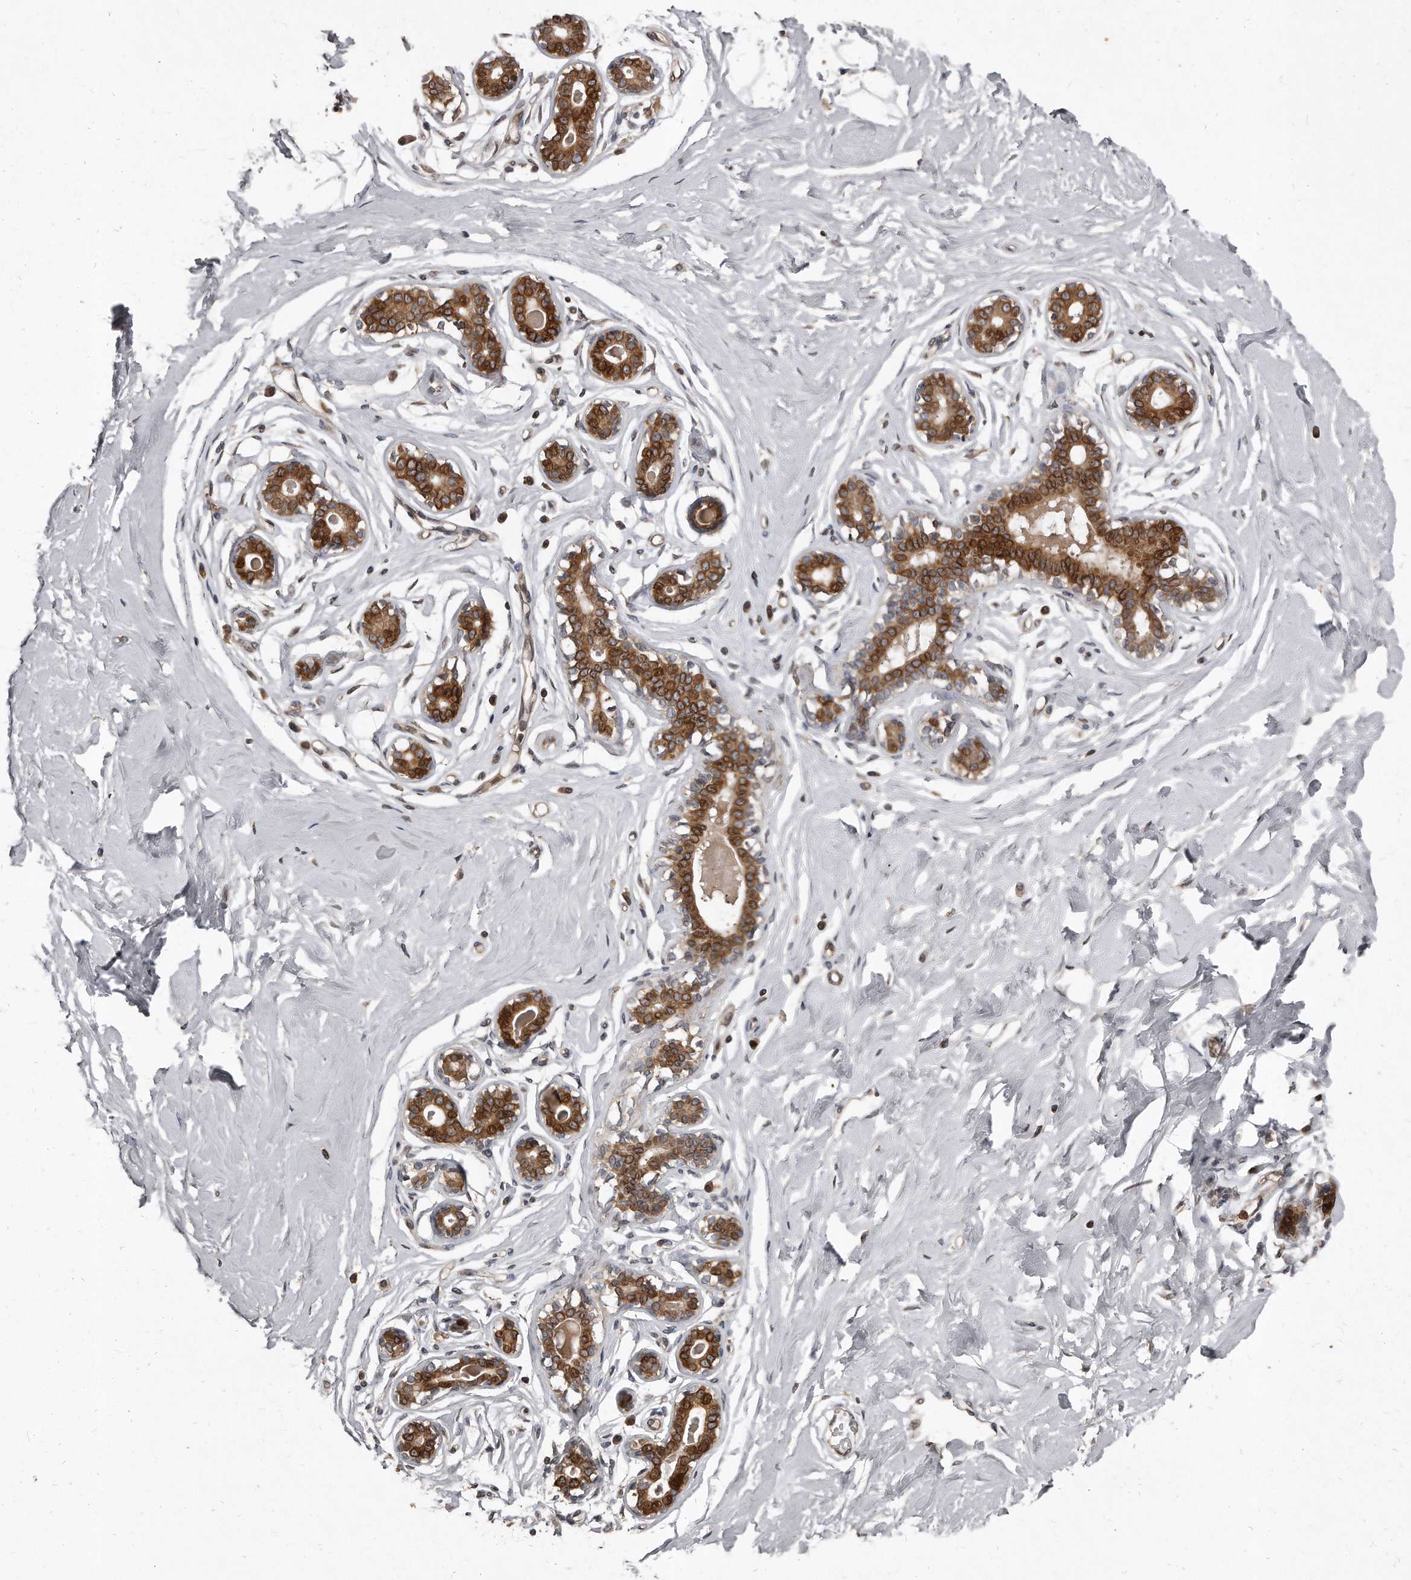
{"staining": {"intensity": "negative", "quantity": "none", "location": "none"}, "tissue": "breast", "cell_type": "Adipocytes", "image_type": "normal", "snomed": [{"axis": "morphology", "description": "Normal tissue, NOS"}, {"axis": "morphology", "description": "Adenoma, NOS"}, {"axis": "topography", "description": "Breast"}], "caption": "High power microscopy photomicrograph of an immunohistochemistry micrograph of normal breast, revealing no significant positivity in adipocytes. (DAB IHC visualized using brightfield microscopy, high magnification).", "gene": "GCH1", "patient": {"sex": "female", "age": 23}}